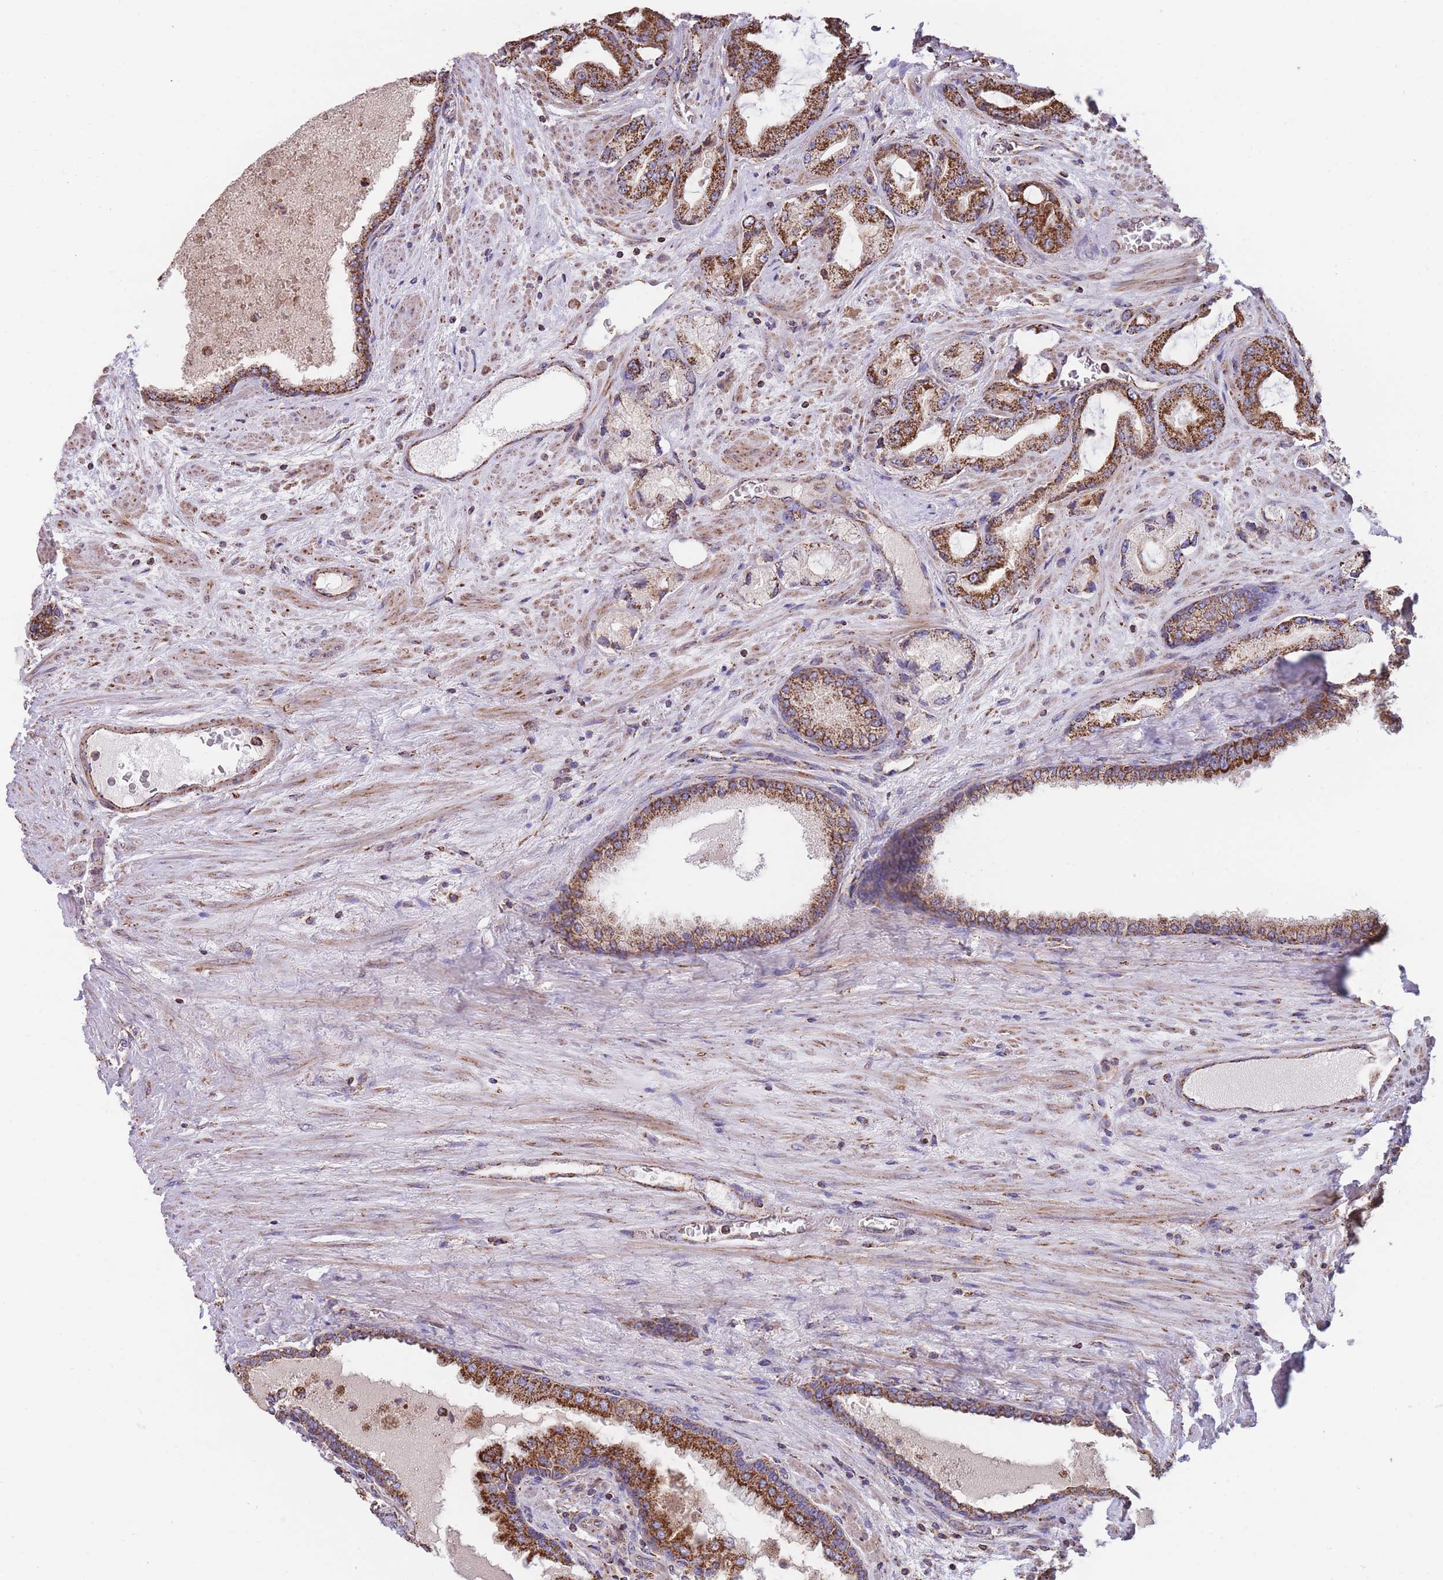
{"staining": {"intensity": "strong", "quantity": ">75%", "location": "cytoplasmic/membranous"}, "tissue": "prostate cancer", "cell_type": "Tumor cells", "image_type": "cancer", "snomed": [{"axis": "morphology", "description": "Adenocarcinoma, High grade"}, {"axis": "topography", "description": "Prostate"}], "caption": "Protein expression analysis of human prostate cancer (adenocarcinoma (high-grade)) reveals strong cytoplasmic/membranous staining in approximately >75% of tumor cells.", "gene": "FKBP8", "patient": {"sex": "male", "age": 68}}